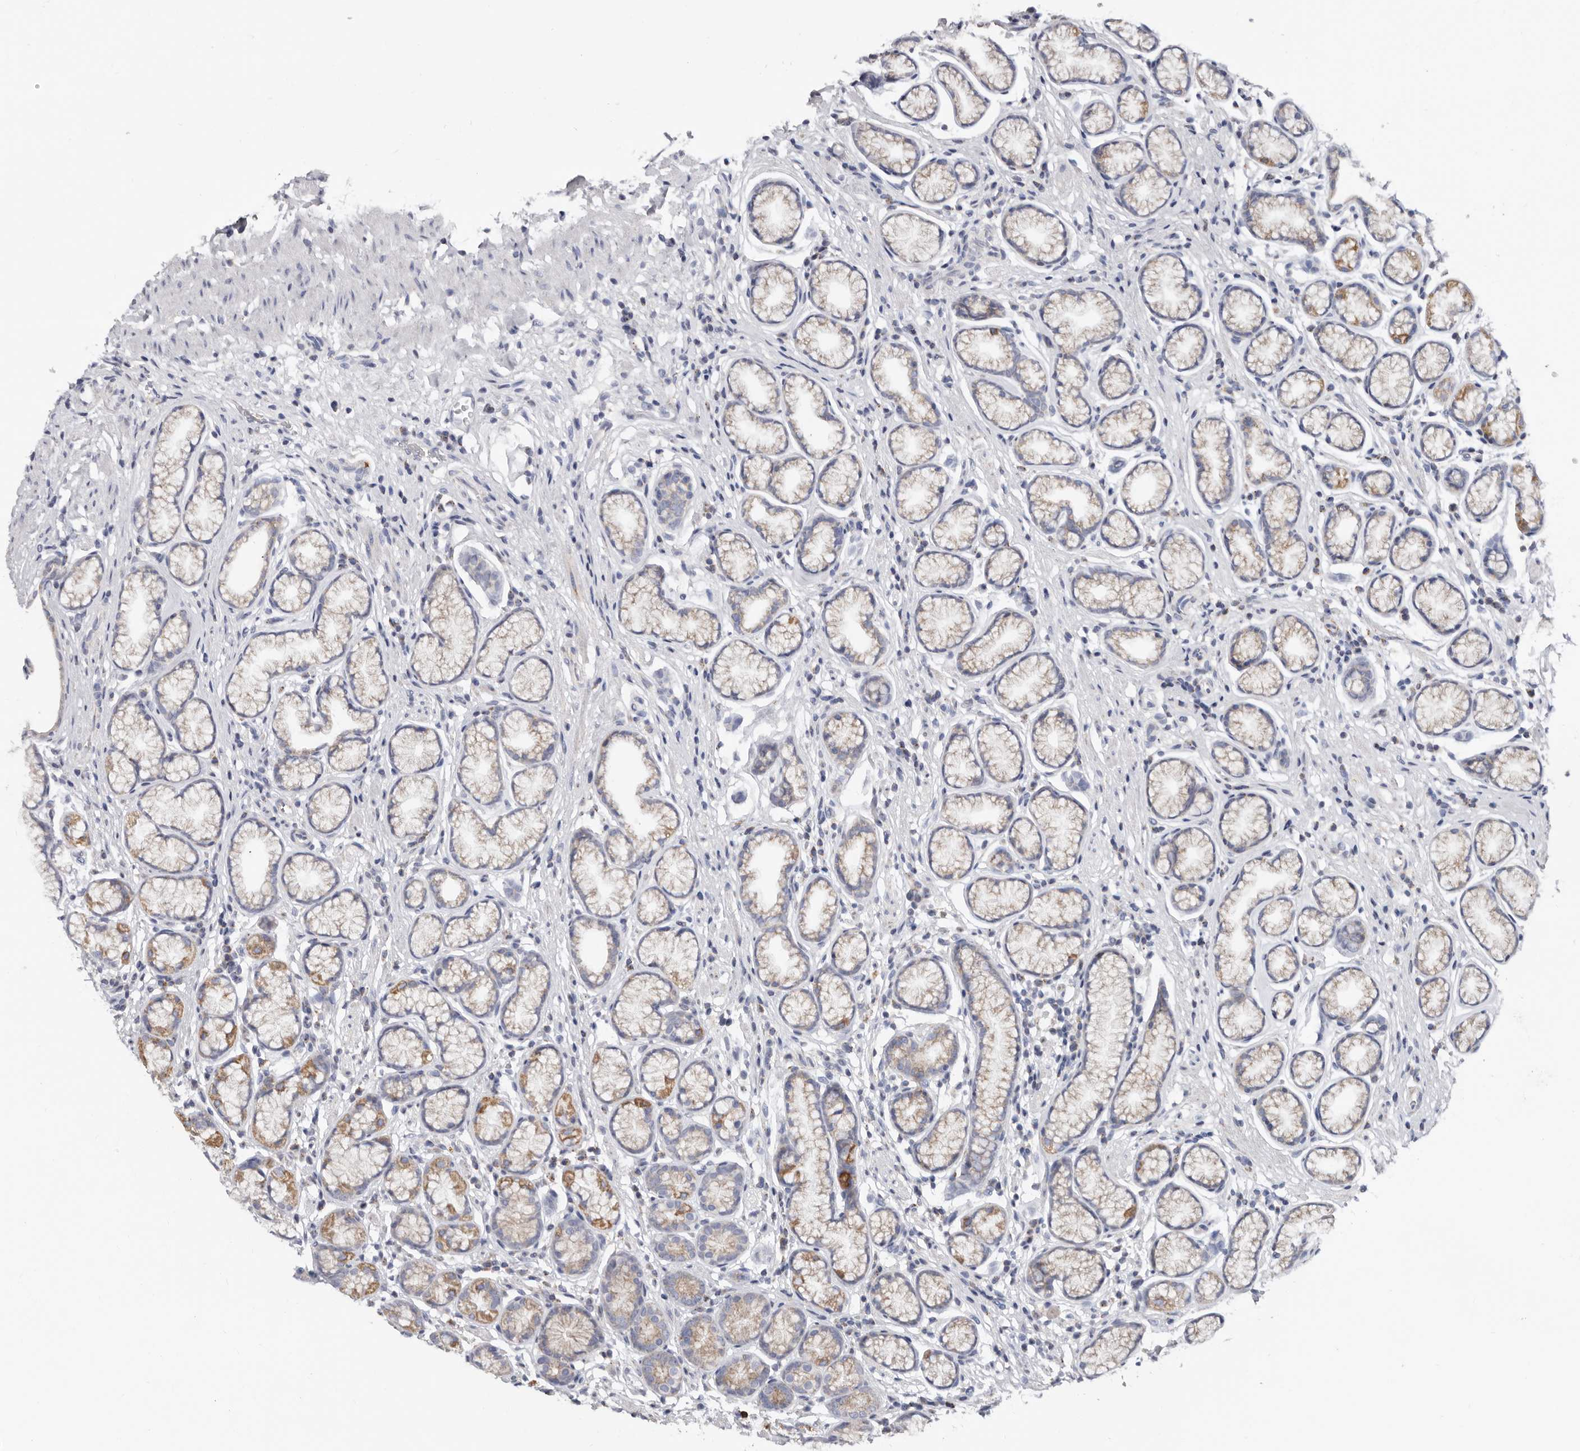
{"staining": {"intensity": "moderate", "quantity": "<25%", "location": "cytoplasmic/membranous"}, "tissue": "stomach", "cell_type": "Glandular cells", "image_type": "normal", "snomed": [{"axis": "morphology", "description": "Normal tissue, NOS"}, {"axis": "topography", "description": "Stomach"}], "caption": "Immunohistochemical staining of normal human stomach exhibits <25% levels of moderate cytoplasmic/membranous protein expression in approximately <25% of glandular cells.", "gene": "RSPO2", "patient": {"sex": "male", "age": 42}}